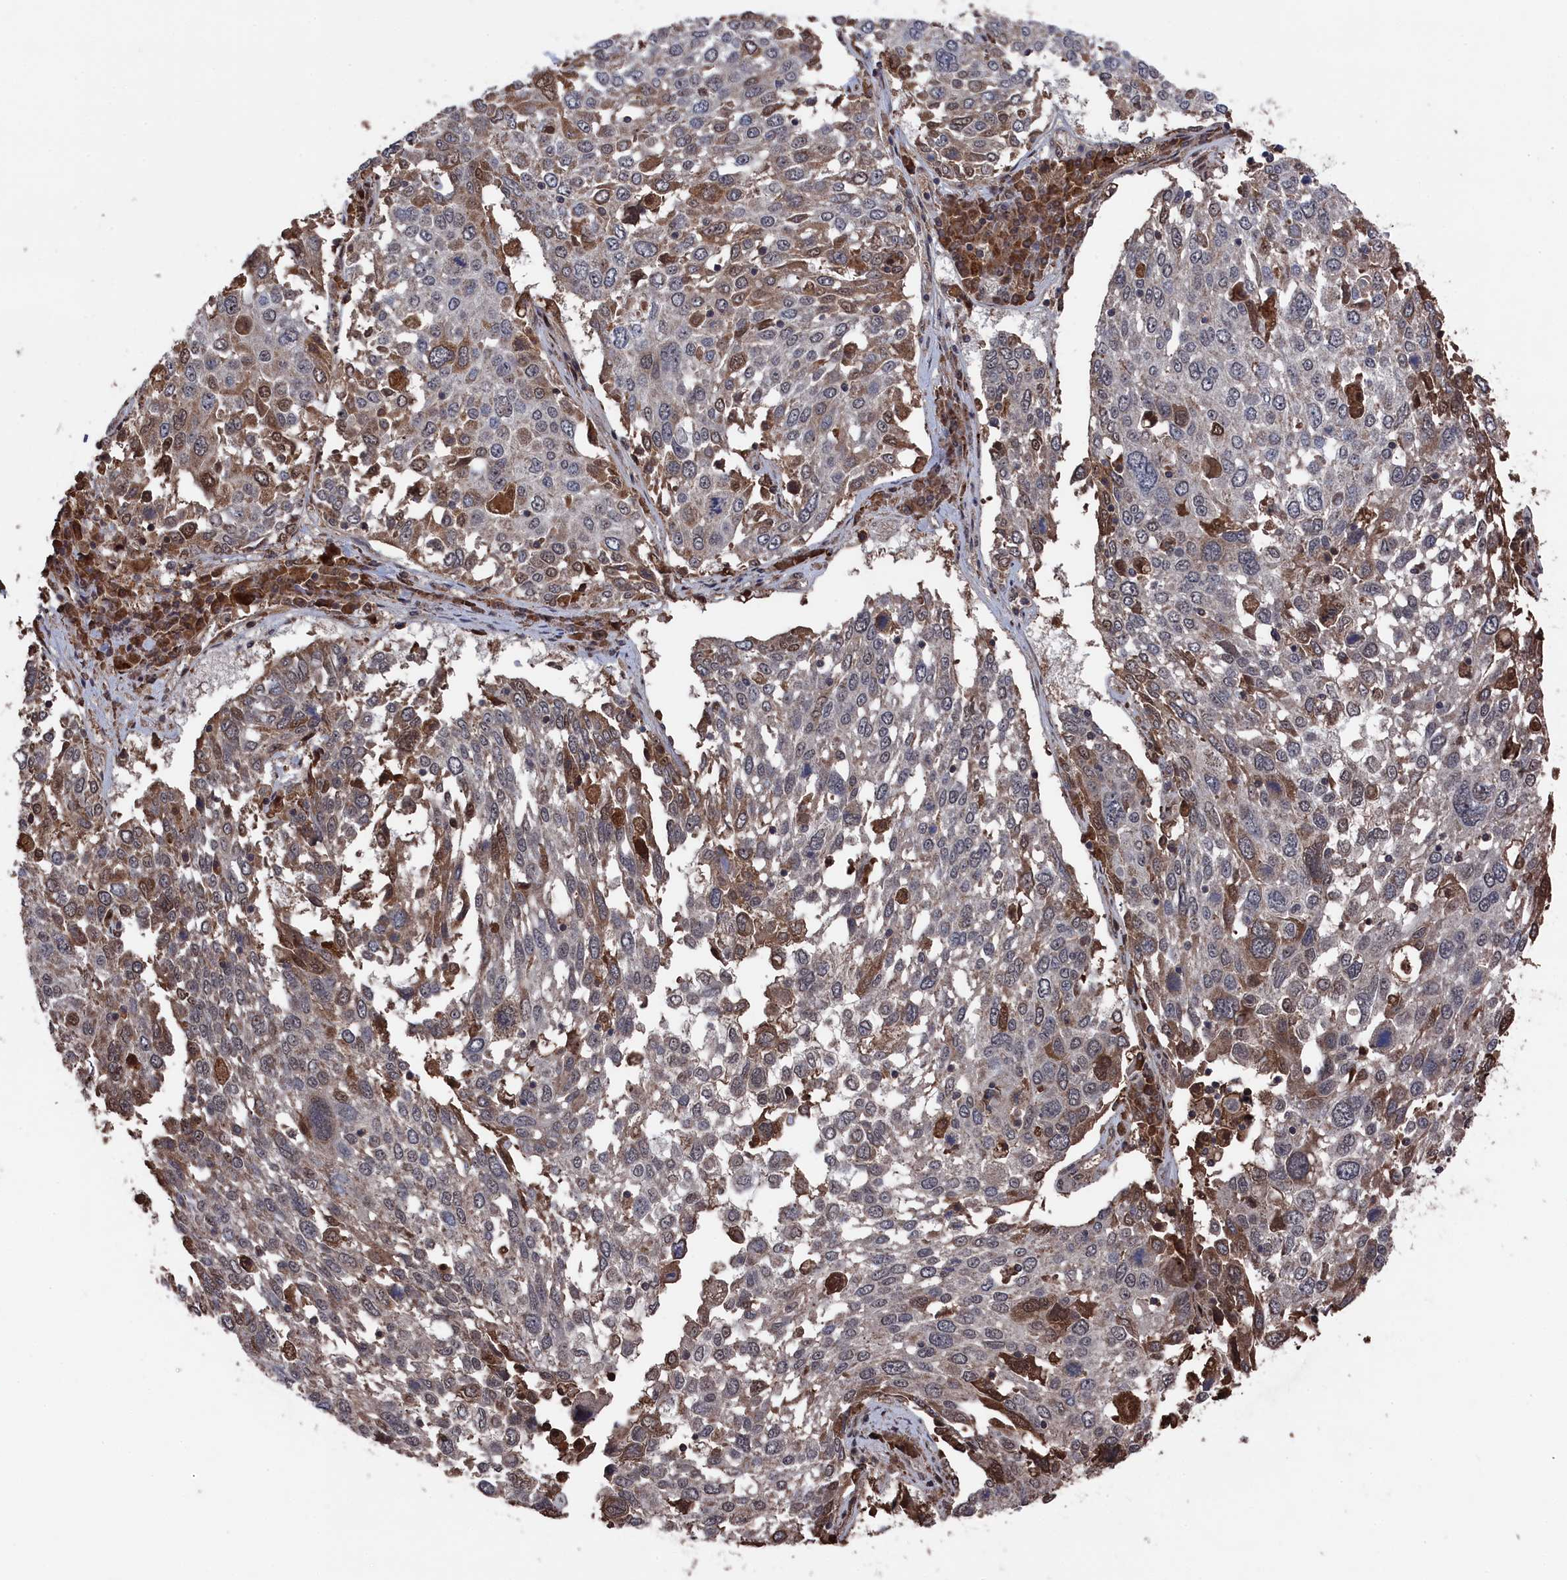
{"staining": {"intensity": "moderate", "quantity": "<25%", "location": "cytoplasmic/membranous"}, "tissue": "lung cancer", "cell_type": "Tumor cells", "image_type": "cancer", "snomed": [{"axis": "morphology", "description": "Squamous cell carcinoma, NOS"}, {"axis": "topography", "description": "Lung"}], "caption": "Immunohistochemistry (IHC) photomicrograph of neoplastic tissue: lung cancer stained using IHC demonstrates low levels of moderate protein expression localized specifically in the cytoplasmic/membranous of tumor cells, appearing as a cytoplasmic/membranous brown color.", "gene": "CEACAM21", "patient": {"sex": "male", "age": 65}}